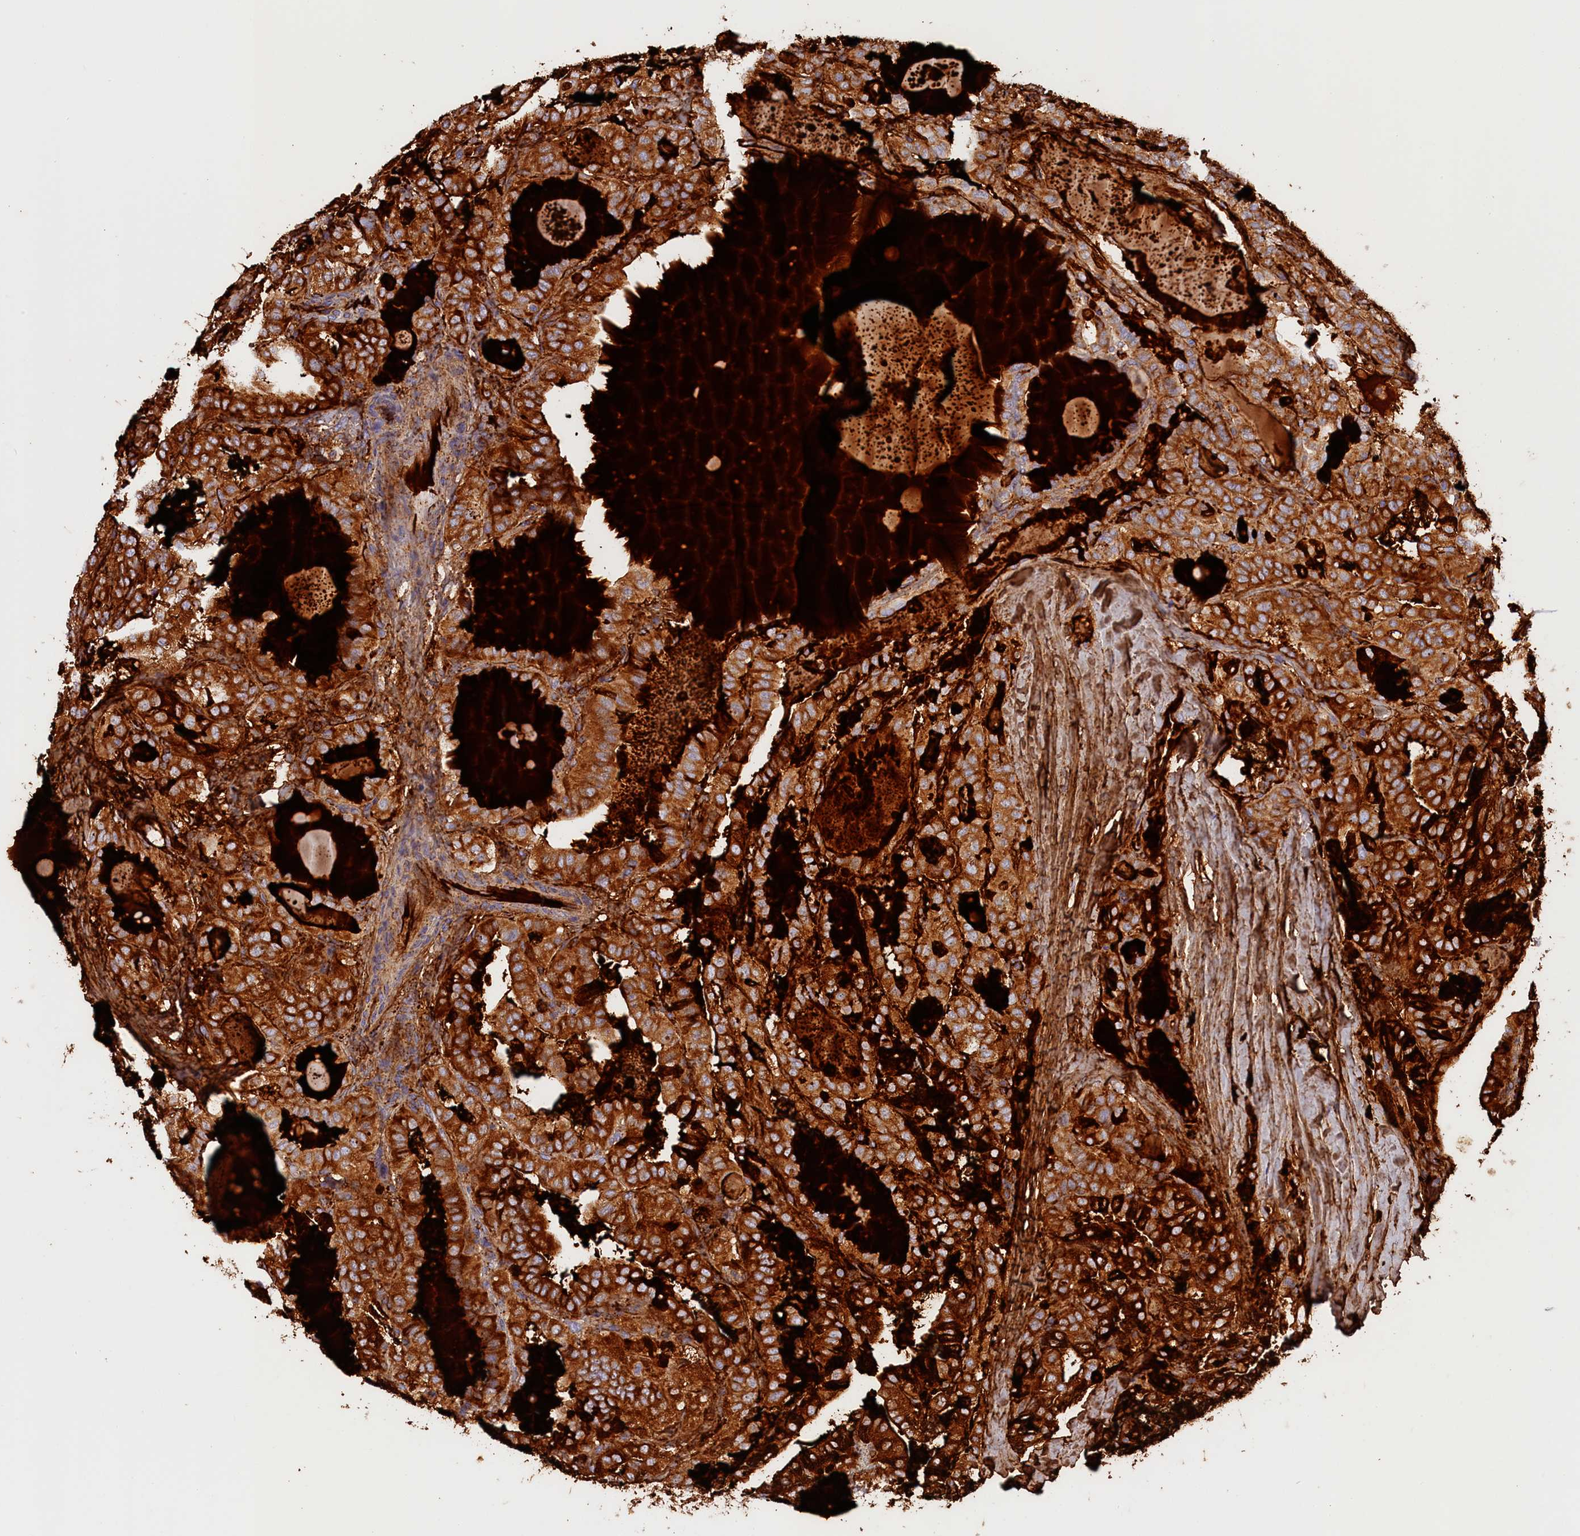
{"staining": {"intensity": "strong", "quantity": ">75%", "location": "cytoplasmic/membranous"}, "tissue": "thyroid cancer", "cell_type": "Tumor cells", "image_type": "cancer", "snomed": [{"axis": "morphology", "description": "Papillary adenocarcinoma, NOS"}, {"axis": "topography", "description": "Thyroid gland"}], "caption": "Immunohistochemistry staining of papillary adenocarcinoma (thyroid), which displays high levels of strong cytoplasmic/membranous expression in about >75% of tumor cells indicating strong cytoplasmic/membranous protein expression. The staining was performed using DAB (brown) for protein detection and nuclei were counterstained in hematoxylin (blue).", "gene": "AKTIP", "patient": {"sex": "male", "age": 77}}